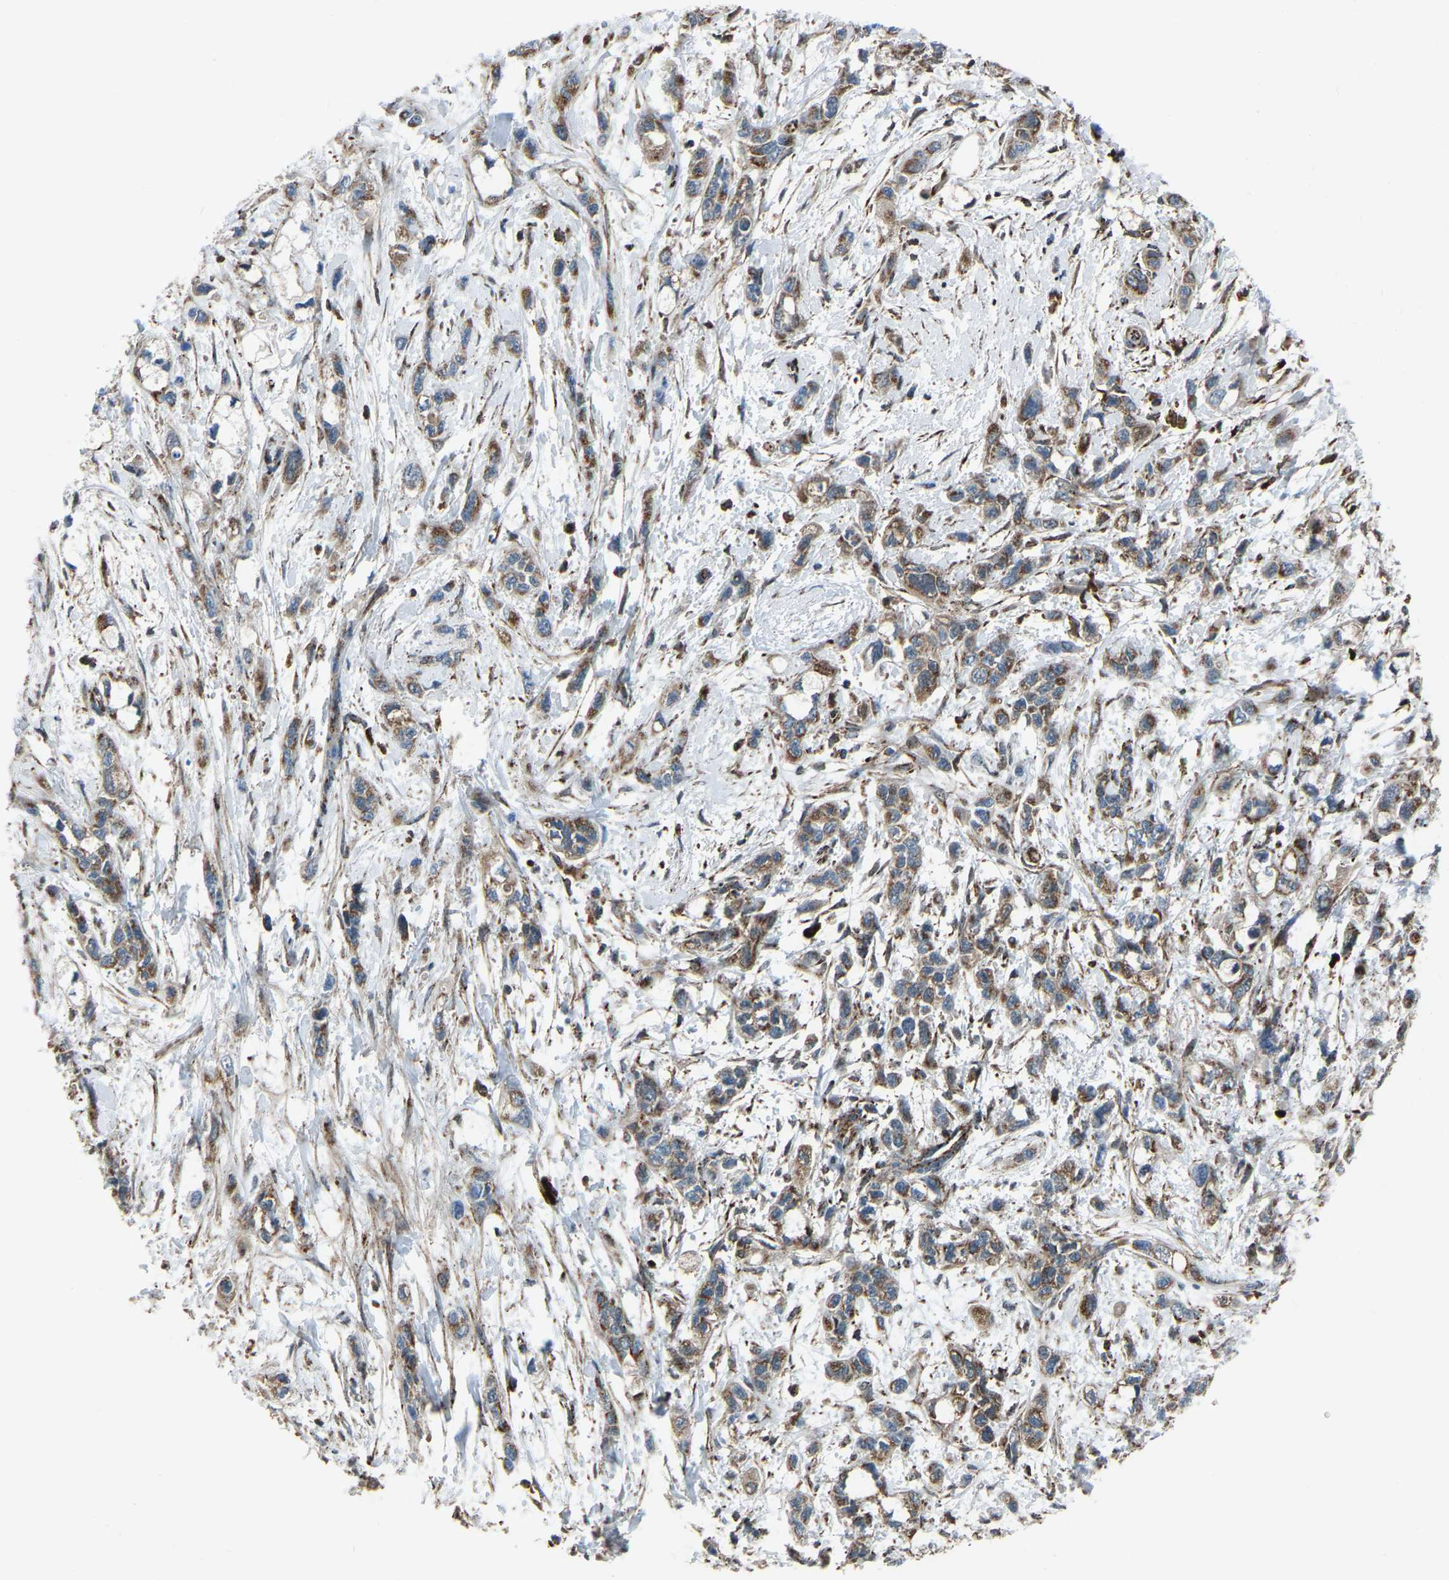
{"staining": {"intensity": "moderate", "quantity": ">75%", "location": "cytoplasmic/membranous"}, "tissue": "pancreatic cancer", "cell_type": "Tumor cells", "image_type": "cancer", "snomed": [{"axis": "morphology", "description": "Adenocarcinoma, NOS"}, {"axis": "topography", "description": "Pancreas"}], "caption": "Protein positivity by immunohistochemistry shows moderate cytoplasmic/membranous positivity in about >75% of tumor cells in adenocarcinoma (pancreatic).", "gene": "AKR1A1", "patient": {"sex": "male", "age": 74}}